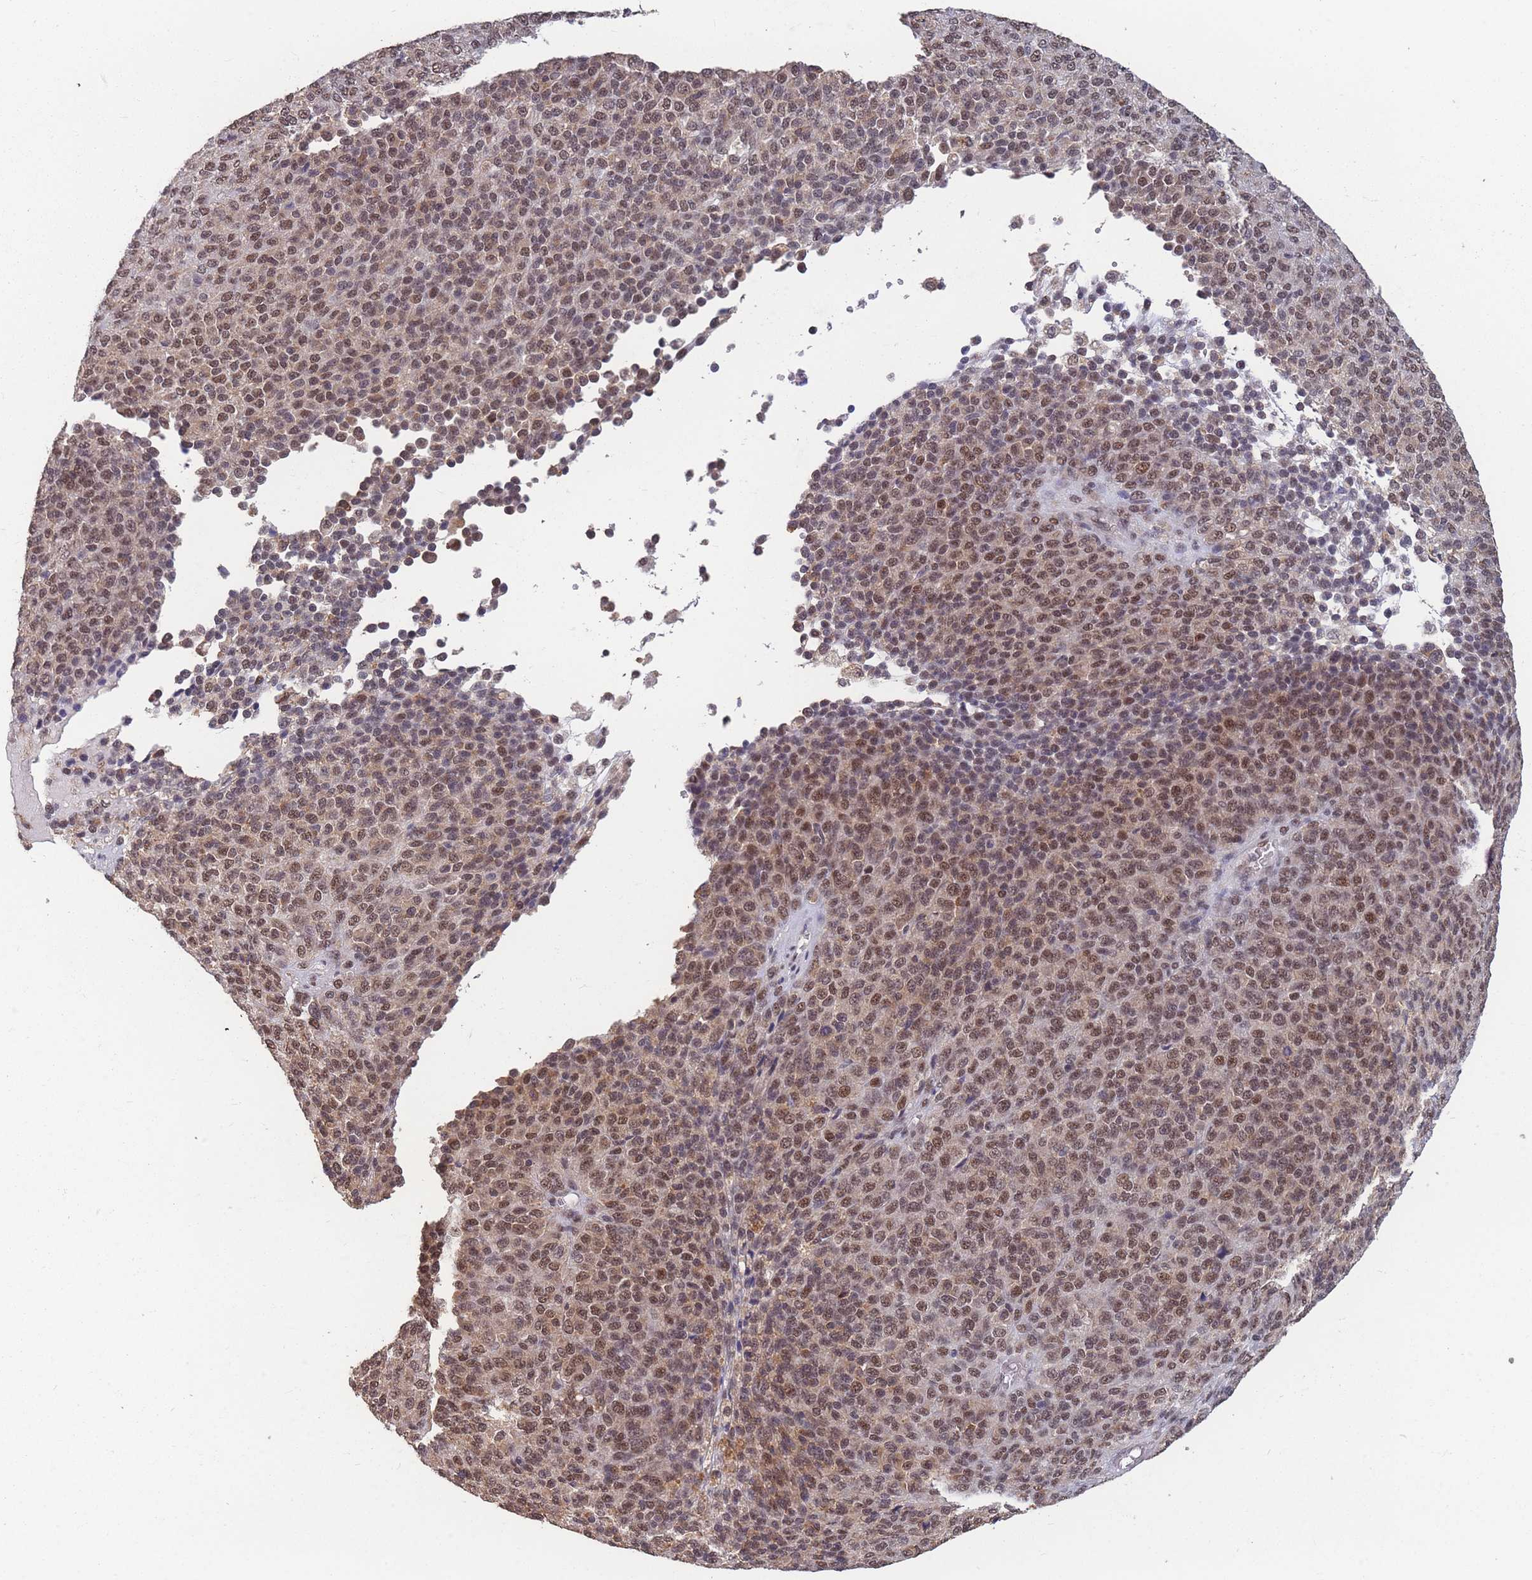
{"staining": {"intensity": "moderate", "quantity": ">75%", "location": "nuclear"}, "tissue": "melanoma", "cell_type": "Tumor cells", "image_type": "cancer", "snomed": [{"axis": "morphology", "description": "Malignant melanoma, Metastatic site"}, {"axis": "topography", "description": "Brain"}], "caption": "Malignant melanoma (metastatic site) tissue displays moderate nuclear staining in approximately >75% of tumor cells, visualized by immunohistochemistry.", "gene": "SNRPA1", "patient": {"sex": "female", "age": 56}}